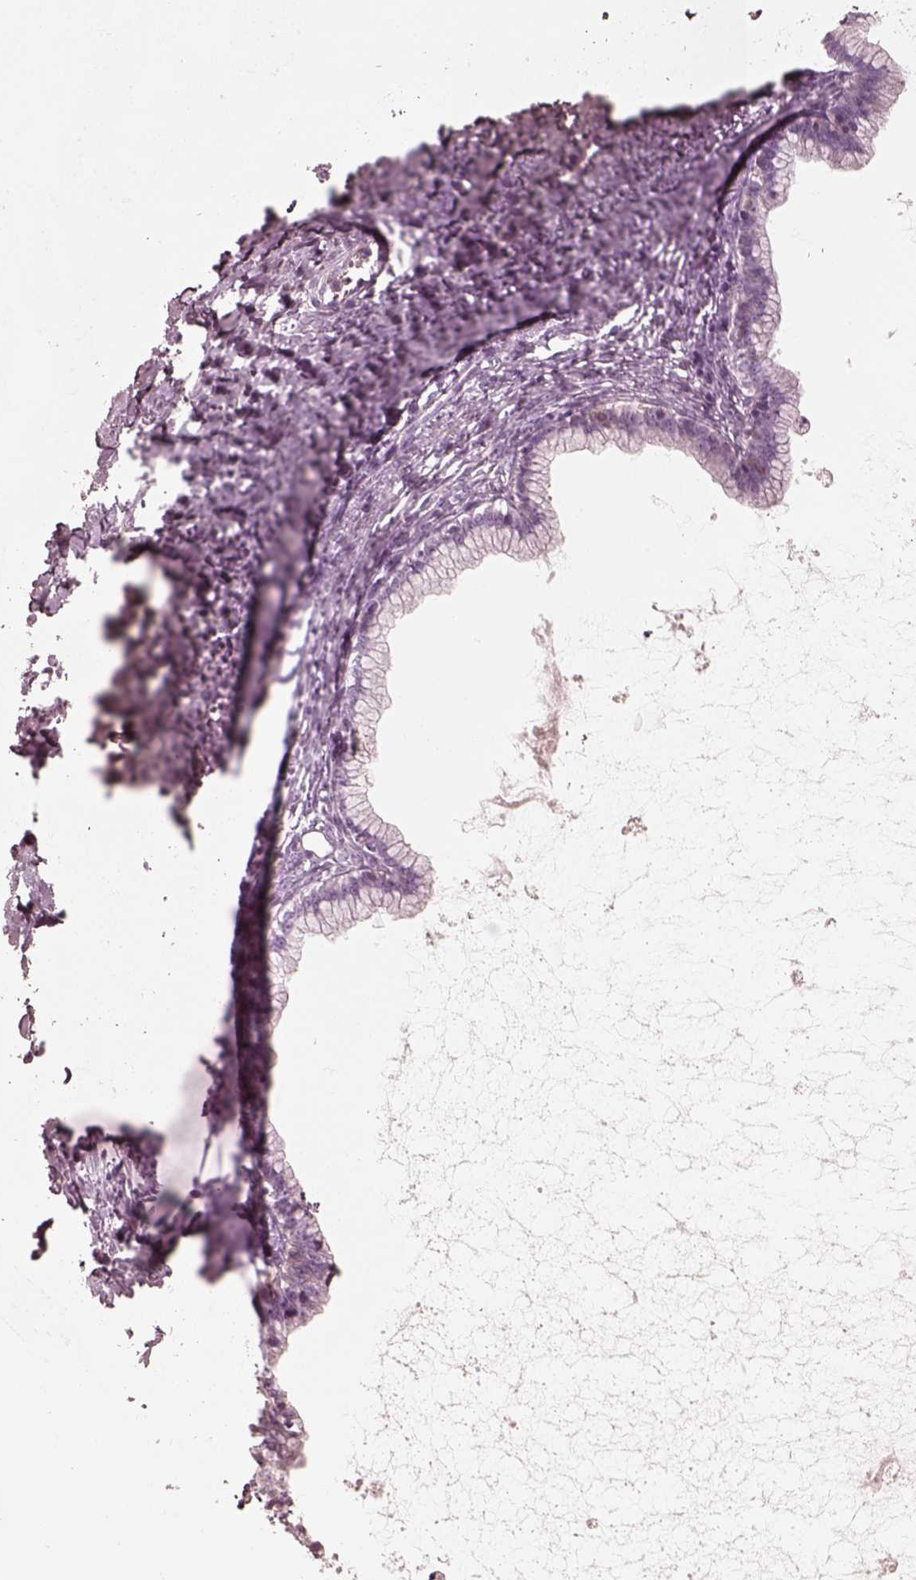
{"staining": {"intensity": "negative", "quantity": "none", "location": "none"}, "tissue": "ovarian cancer", "cell_type": "Tumor cells", "image_type": "cancer", "snomed": [{"axis": "morphology", "description": "Cystadenocarcinoma, mucinous, NOS"}, {"axis": "topography", "description": "Ovary"}], "caption": "This is a micrograph of IHC staining of ovarian cancer (mucinous cystadenocarcinoma), which shows no positivity in tumor cells. (Brightfield microscopy of DAB (3,3'-diaminobenzidine) IHC at high magnification).", "gene": "GPRIN1", "patient": {"sex": "female", "age": 41}}